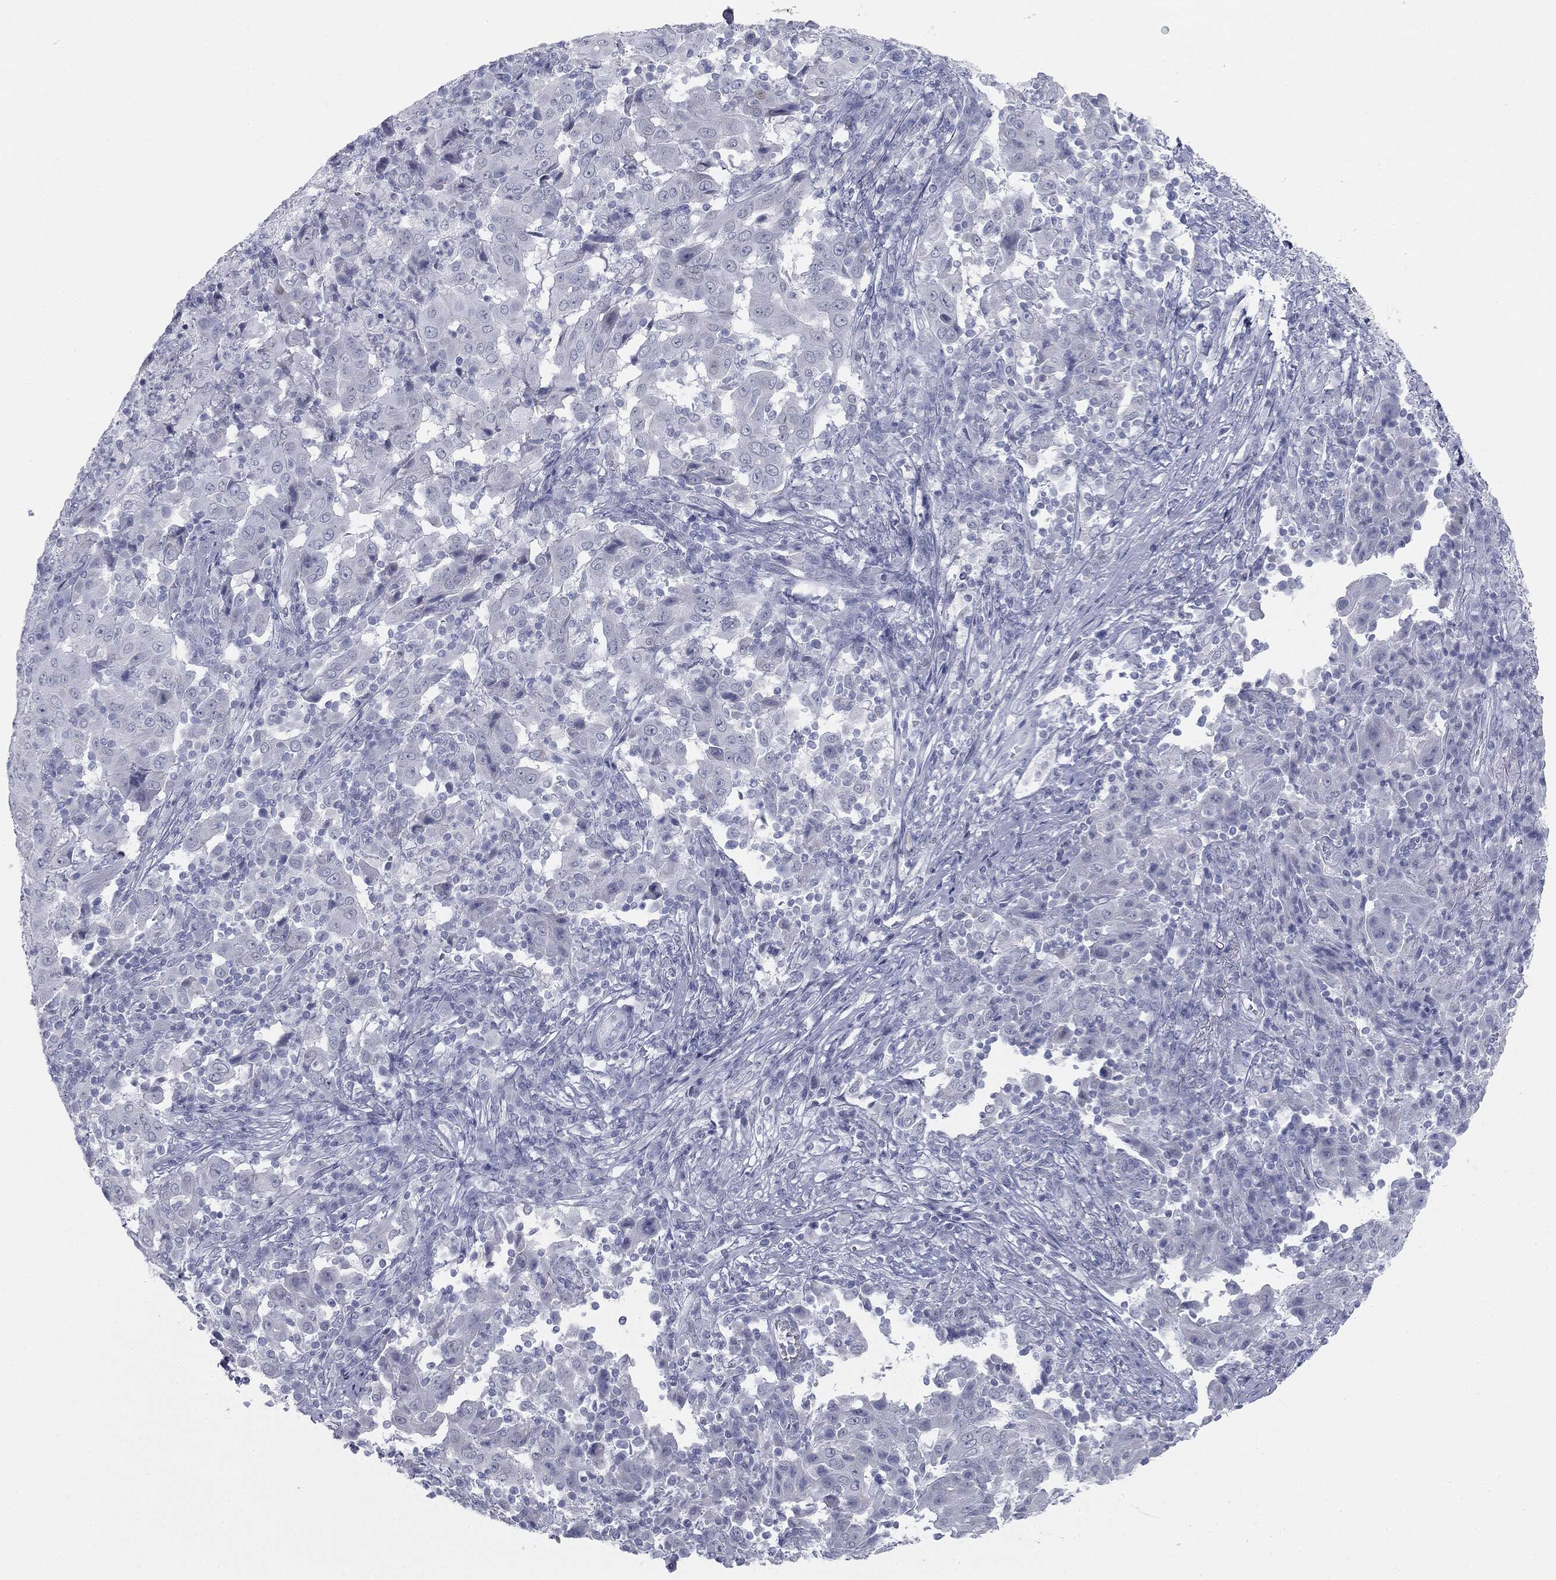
{"staining": {"intensity": "negative", "quantity": "none", "location": "none"}, "tissue": "pancreatic cancer", "cell_type": "Tumor cells", "image_type": "cancer", "snomed": [{"axis": "morphology", "description": "Adenocarcinoma, NOS"}, {"axis": "topography", "description": "Pancreas"}], "caption": "Tumor cells are negative for protein expression in human pancreatic adenocarcinoma.", "gene": "TPO", "patient": {"sex": "male", "age": 63}}